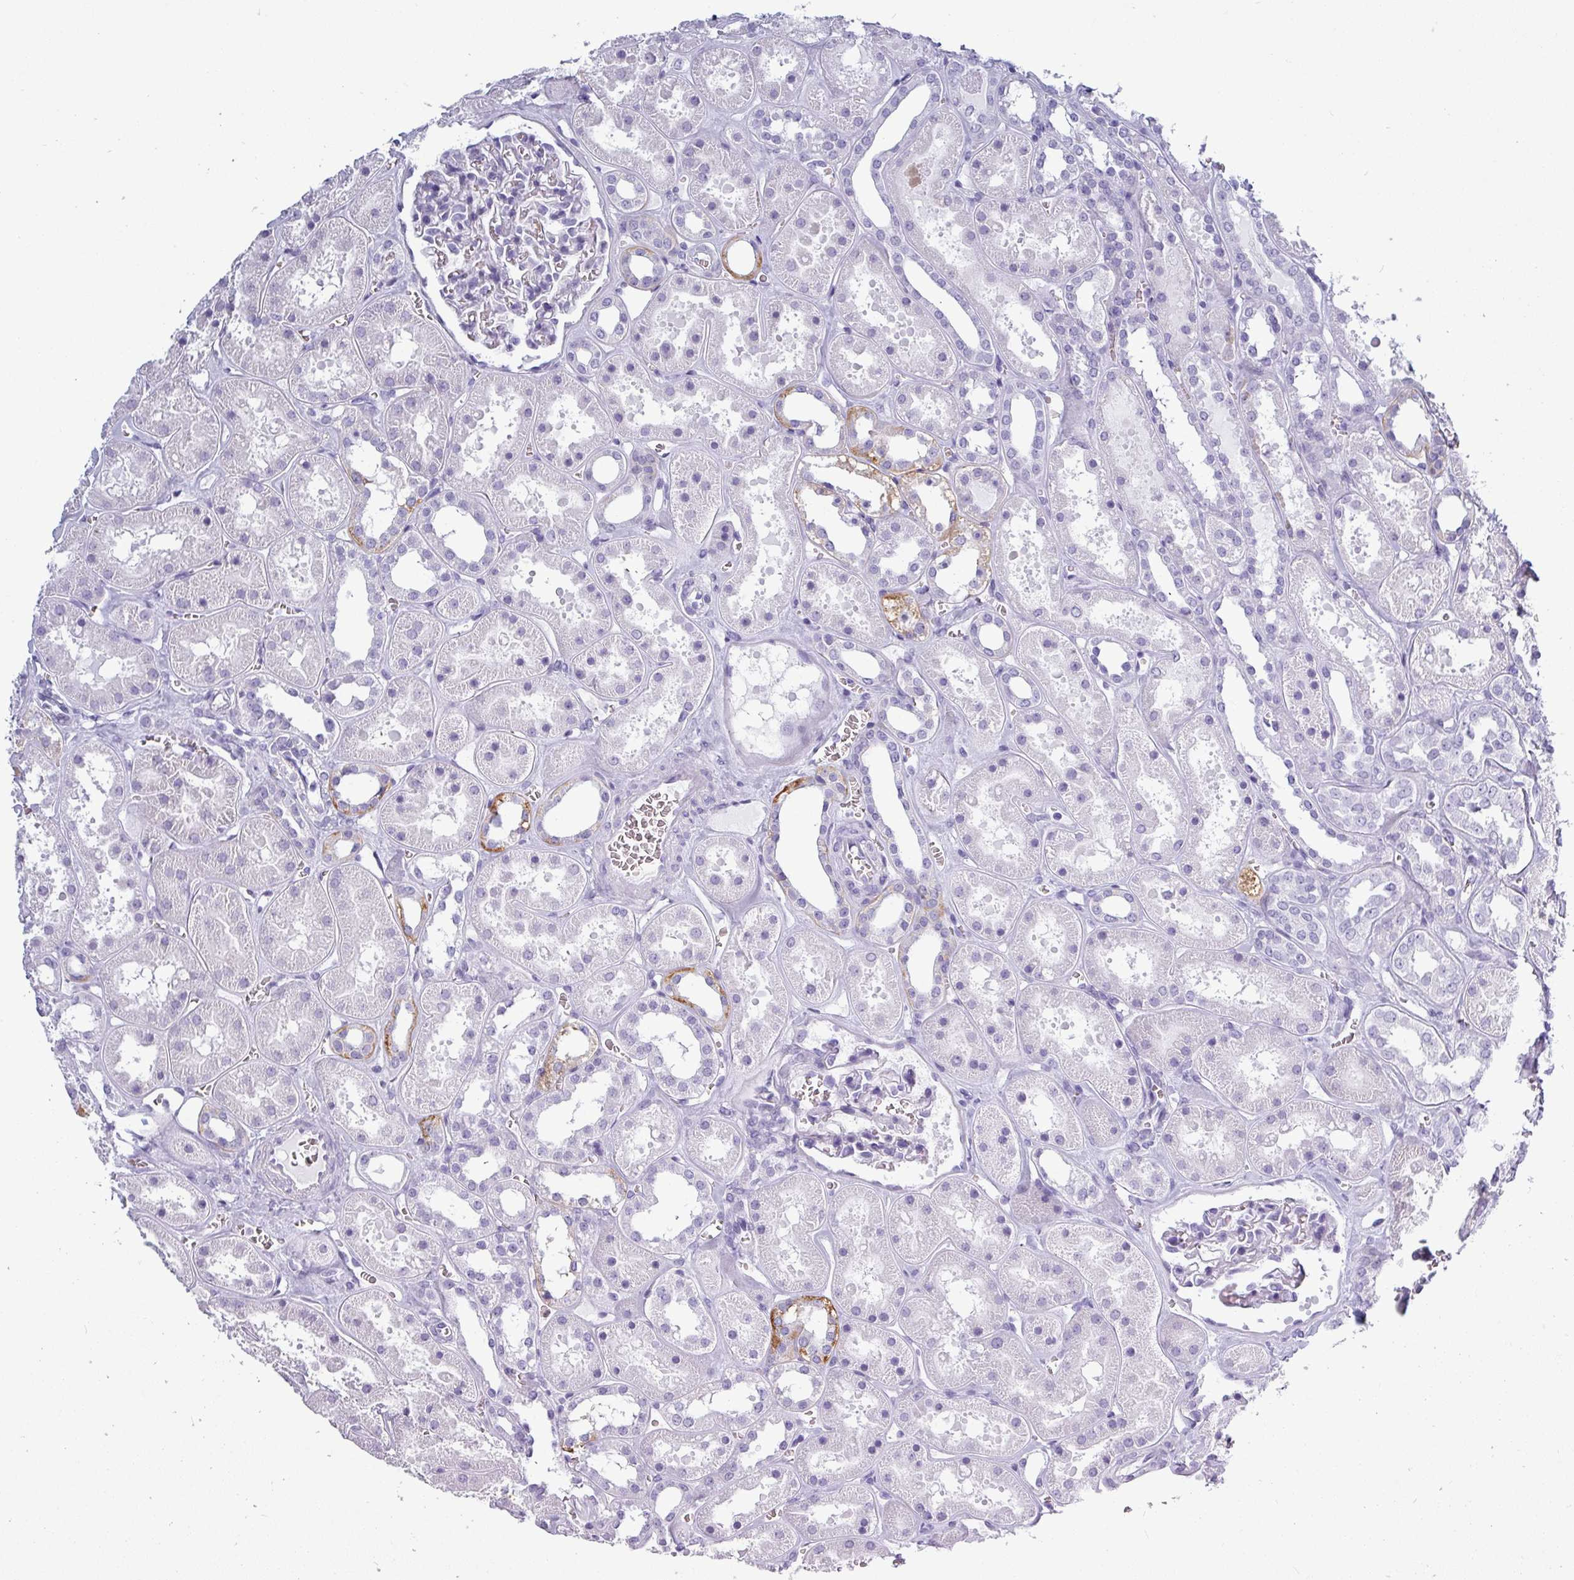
{"staining": {"intensity": "negative", "quantity": "none", "location": "none"}, "tissue": "kidney", "cell_type": "Cells in glomeruli", "image_type": "normal", "snomed": [{"axis": "morphology", "description": "Normal tissue, NOS"}, {"axis": "topography", "description": "Kidney"}], "caption": "Immunohistochemical staining of unremarkable kidney shows no significant positivity in cells in glomeruli.", "gene": "CRYBB2", "patient": {"sex": "female", "age": 41}}